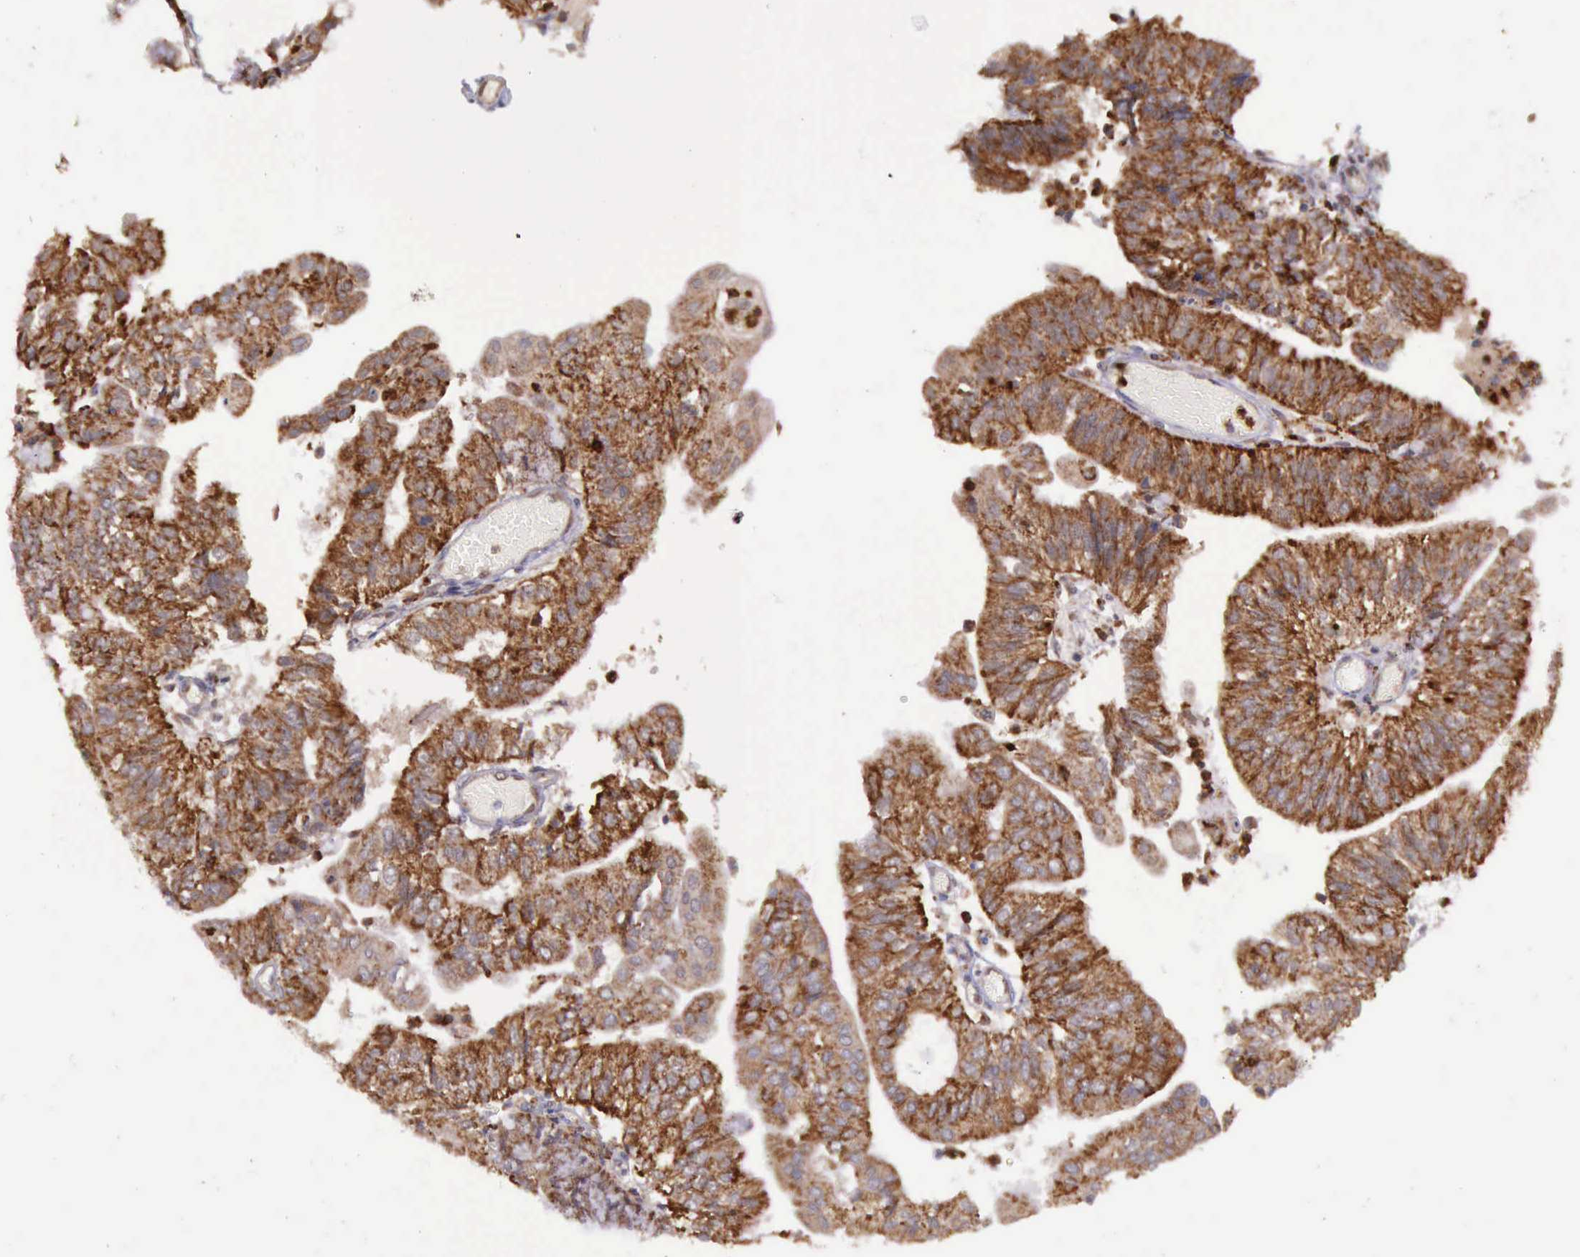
{"staining": {"intensity": "strong", "quantity": ">75%", "location": "cytoplasmic/membranous"}, "tissue": "endometrial cancer", "cell_type": "Tumor cells", "image_type": "cancer", "snomed": [{"axis": "morphology", "description": "Adenocarcinoma, NOS"}, {"axis": "topography", "description": "Endometrium"}], "caption": "Endometrial cancer was stained to show a protein in brown. There is high levels of strong cytoplasmic/membranous positivity in about >75% of tumor cells.", "gene": "ARMCX3", "patient": {"sex": "female", "age": 59}}